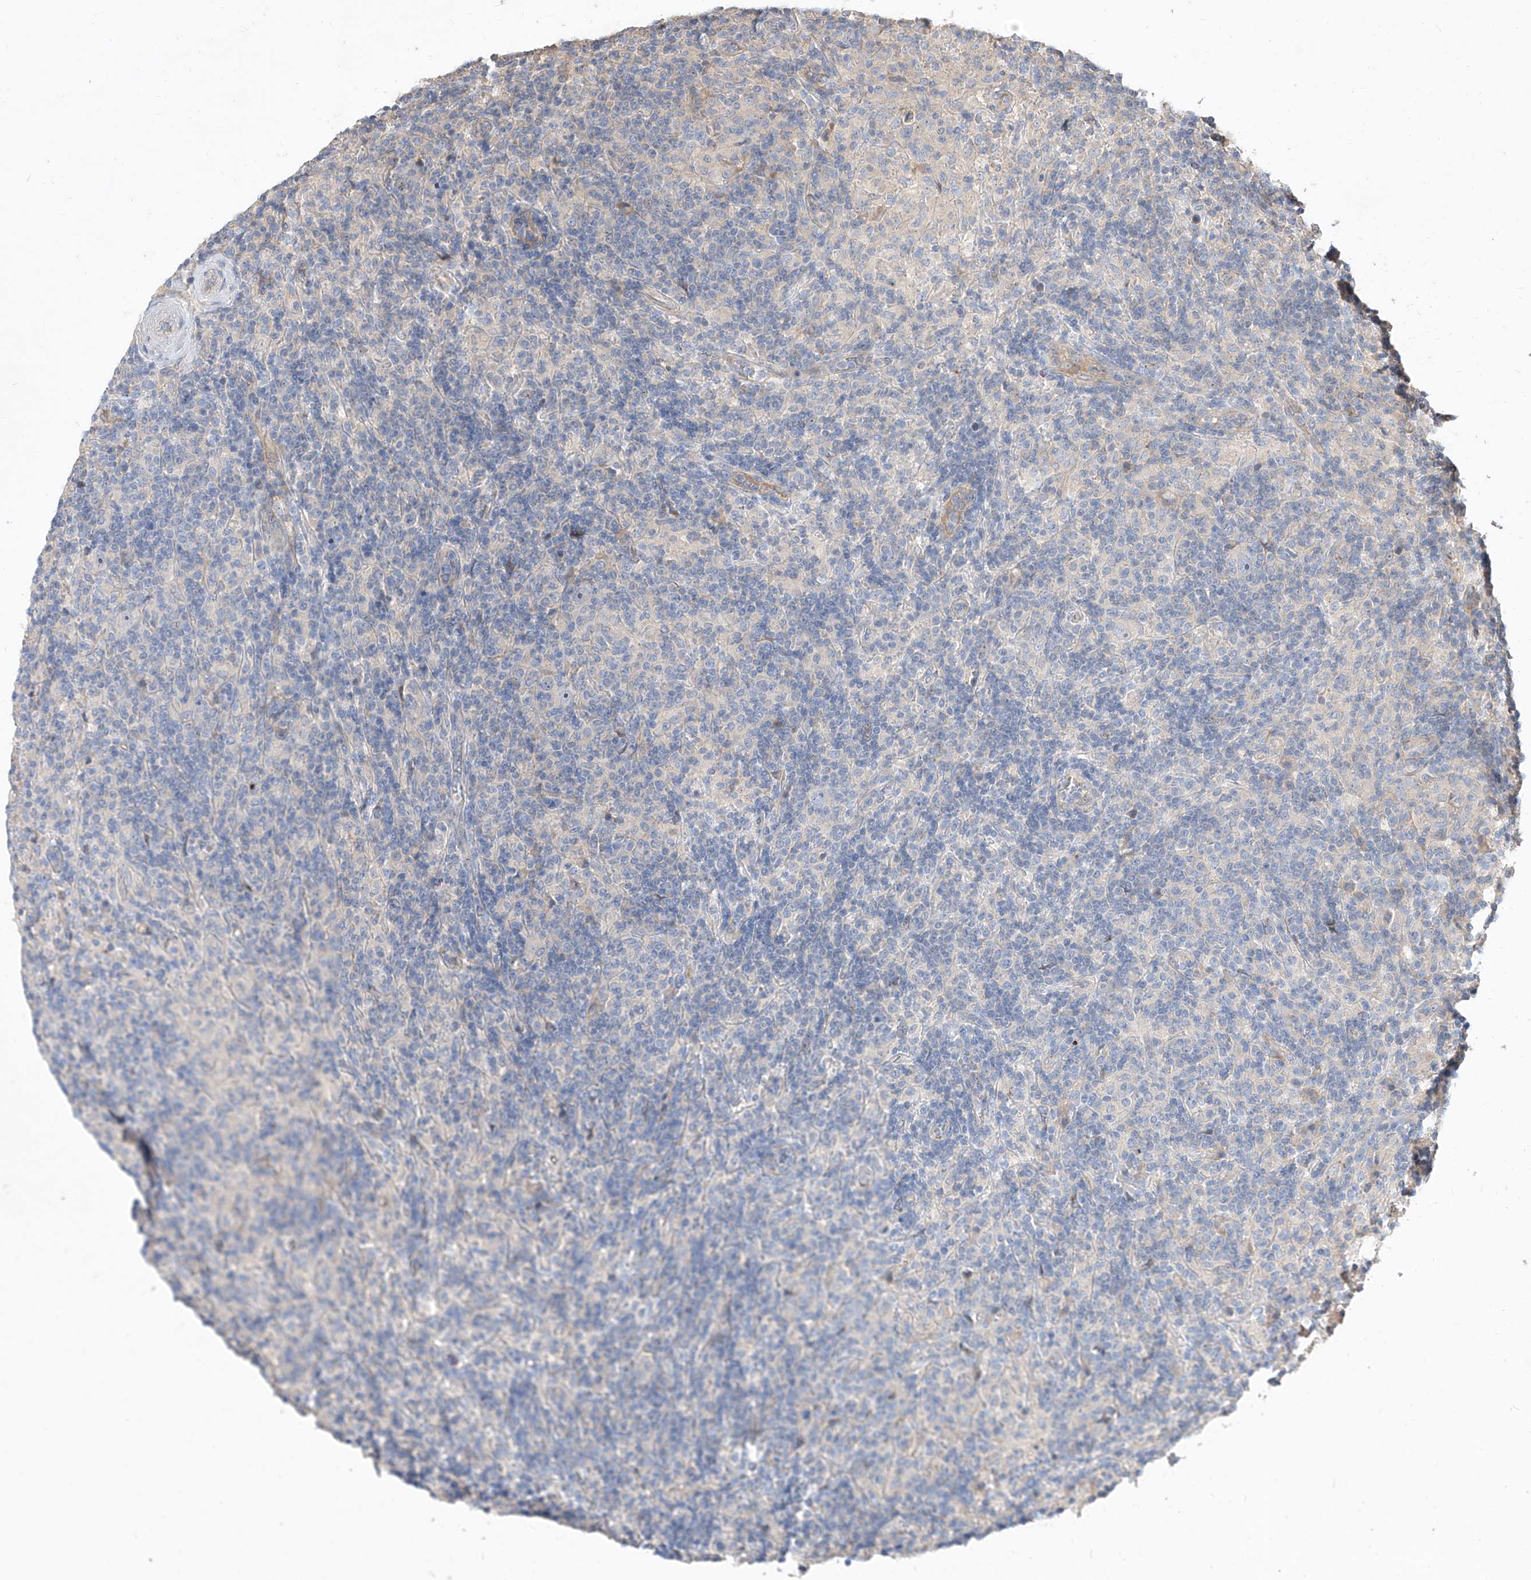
{"staining": {"intensity": "negative", "quantity": "none", "location": "none"}, "tissue": "lymphoma", "cell_type": "Tumor cells", "image_type": "cancer", "snomed": [{"axis": "morphology", "description": "Hodgkin's disease, NOS"}, {"axis": "topography", "description": "Lymph node"}], "caption": "Immunohistochemical staining of Hodgkin's disease displays no significant staining in tumor cells. (Brightfield microscopy of DAB immunohistochemistry at high magnification).", "gene": "DIRAS3", "patient": {"sex": "male", "age": 70}}